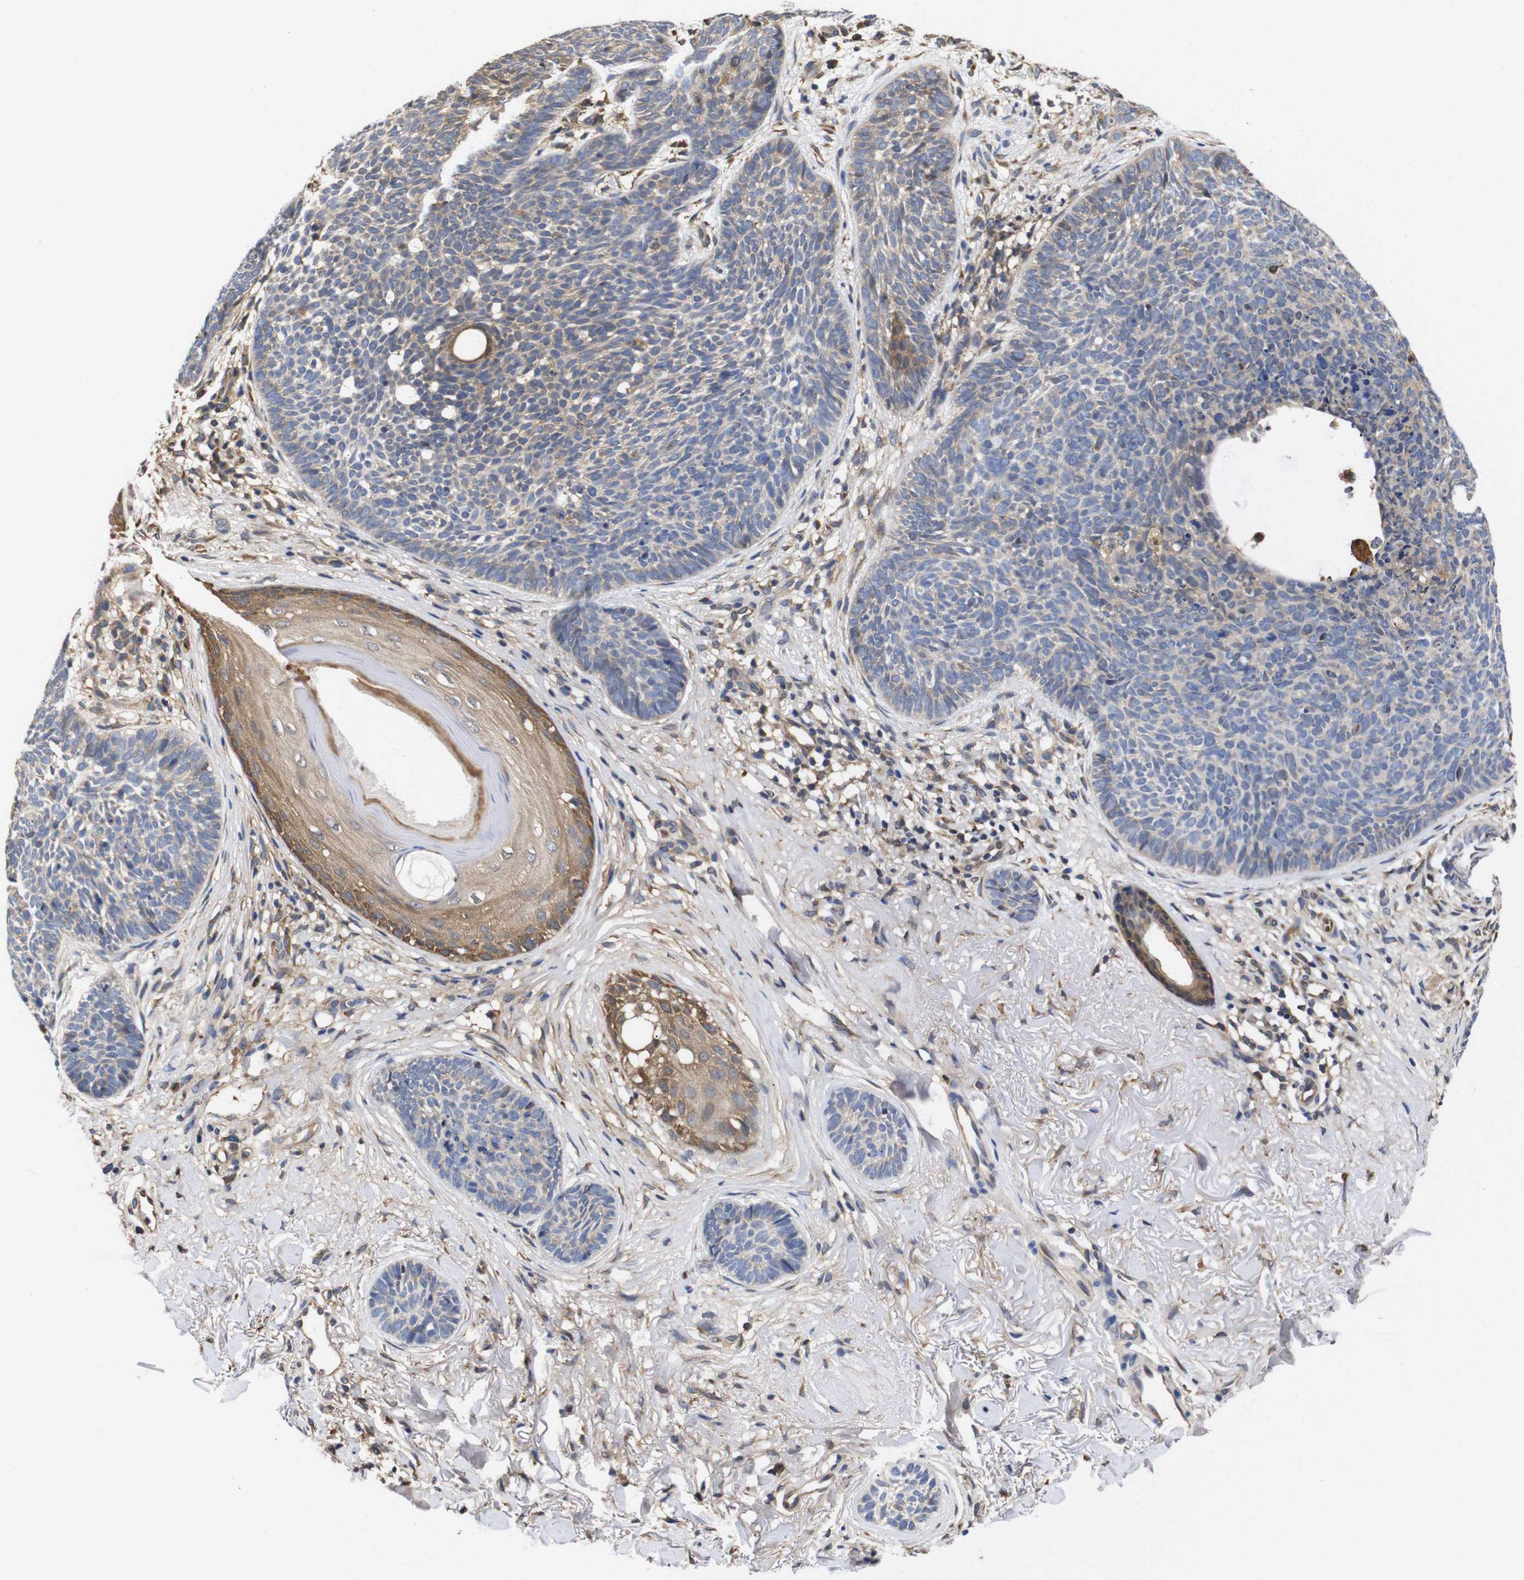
{"staining": {"intensity": "weak", "quantity": "25%-75%", "location": "cytoplasmic/membranous"}, "tissue": "skin cancer", "cell_type": "Tumor cells", "image_type": "cancer", "snomed": [{"axis": "morphology", "description": "Basal cell carcinoma"}, {"axis": "topography", "description": "Skin"}], "caption": "Immunohistochemical staining of human skin cancer (basal cell carcinoma) shows low levels of weak cytoplasmic/membranous expression in about 25%-75% of tumor cells.", "gene": "LRRCC1", "patient": {"sex": "female", "age": 70}}